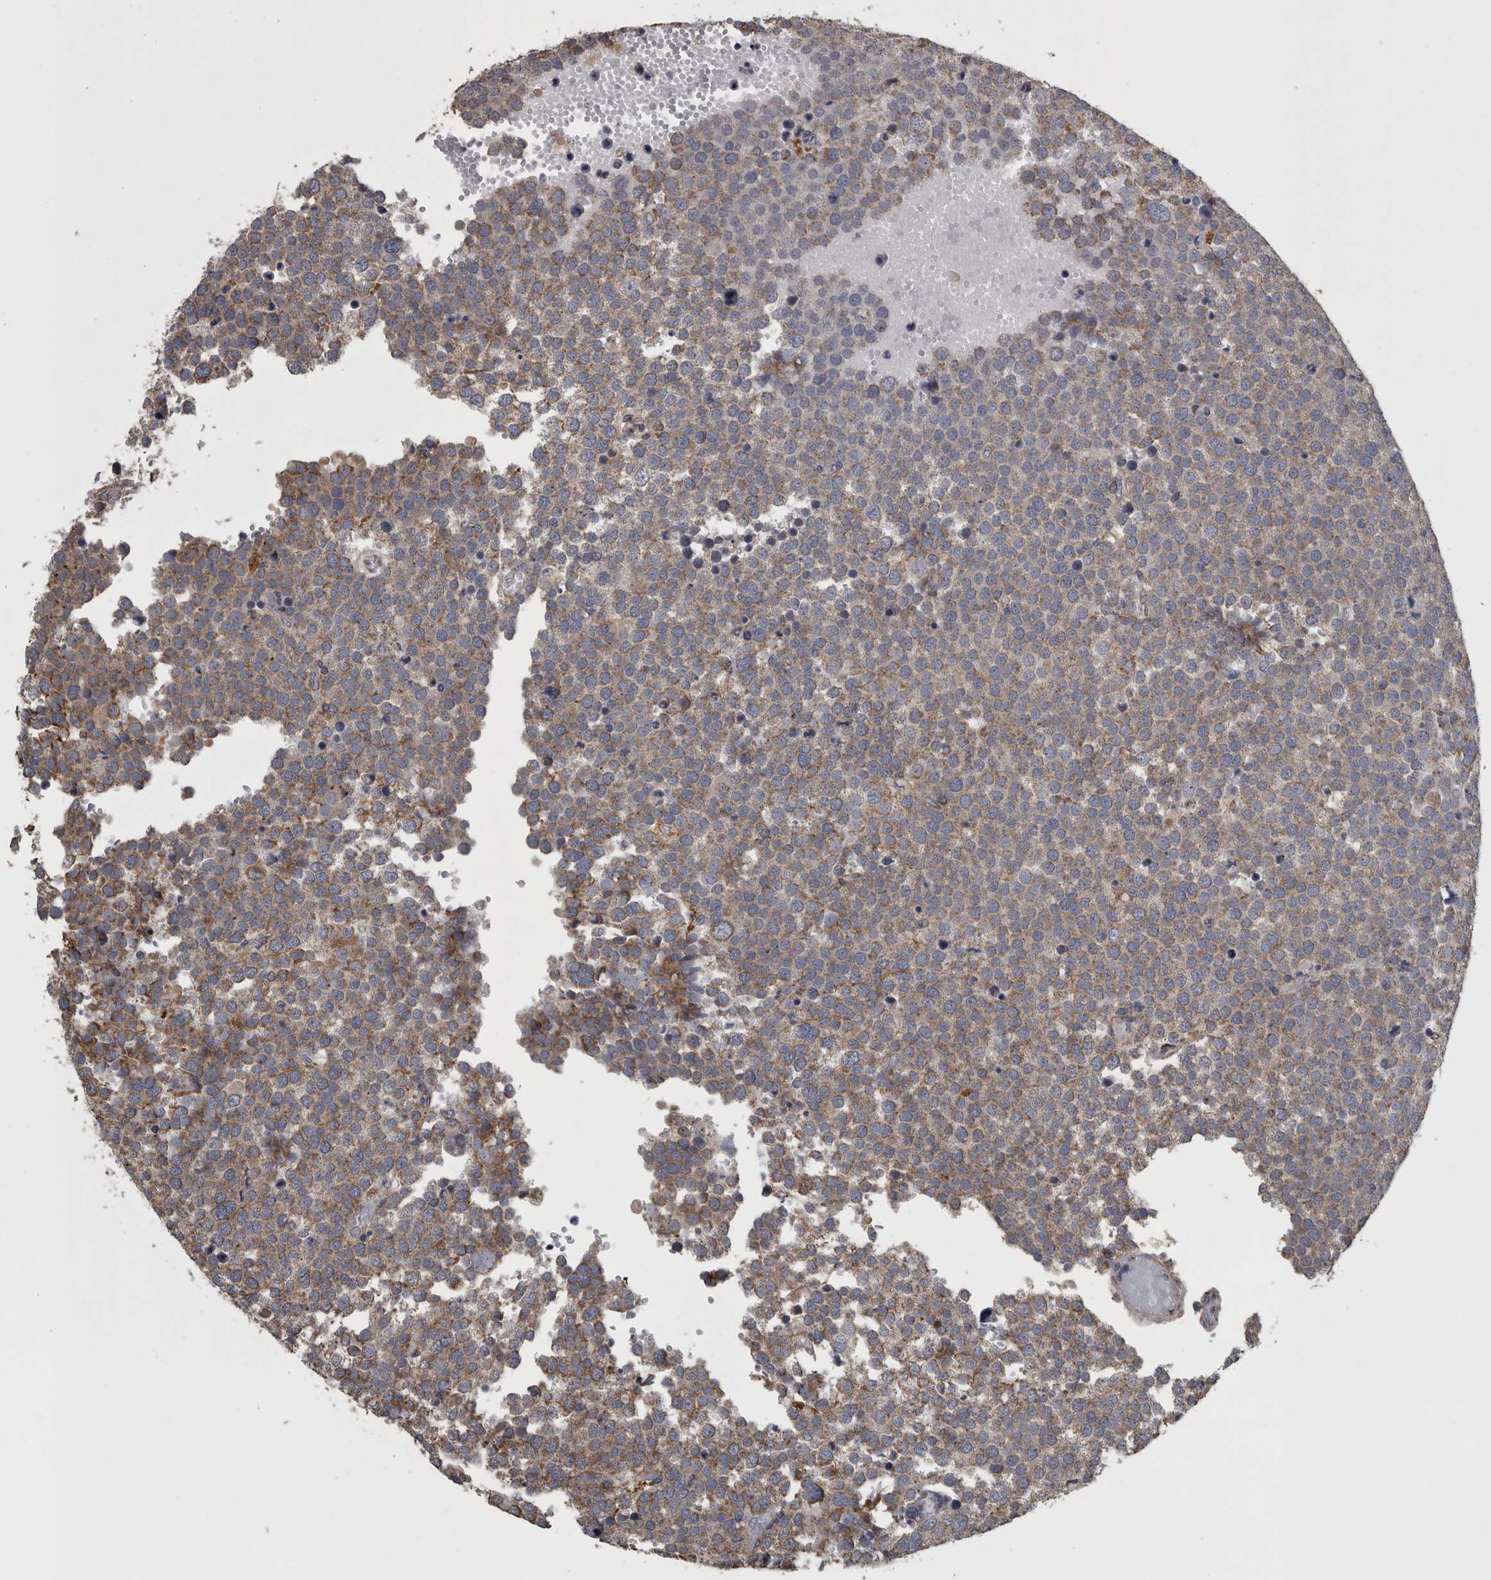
{"staining": {"intensity": "moderate", "quantity": ">75%", "location": "cytoplasmic/membranous"}, "tissue": "testis cancer", "cell_type": "Tumor cells", "image_type": "cancer", "snomed": [{"axis": "morphology", "description": "Seminoma, NOS"}, {"axis": "topography", "description": "Testis"}], "caption": "Approximately >75% of tumor cells in human testis seminoma show moderate cytoplasmic/membranous protein positivity as visualized by brown immunohistochemical staining.", "gene": "FRK", "patient": {"sex": "male", "age": 71}}